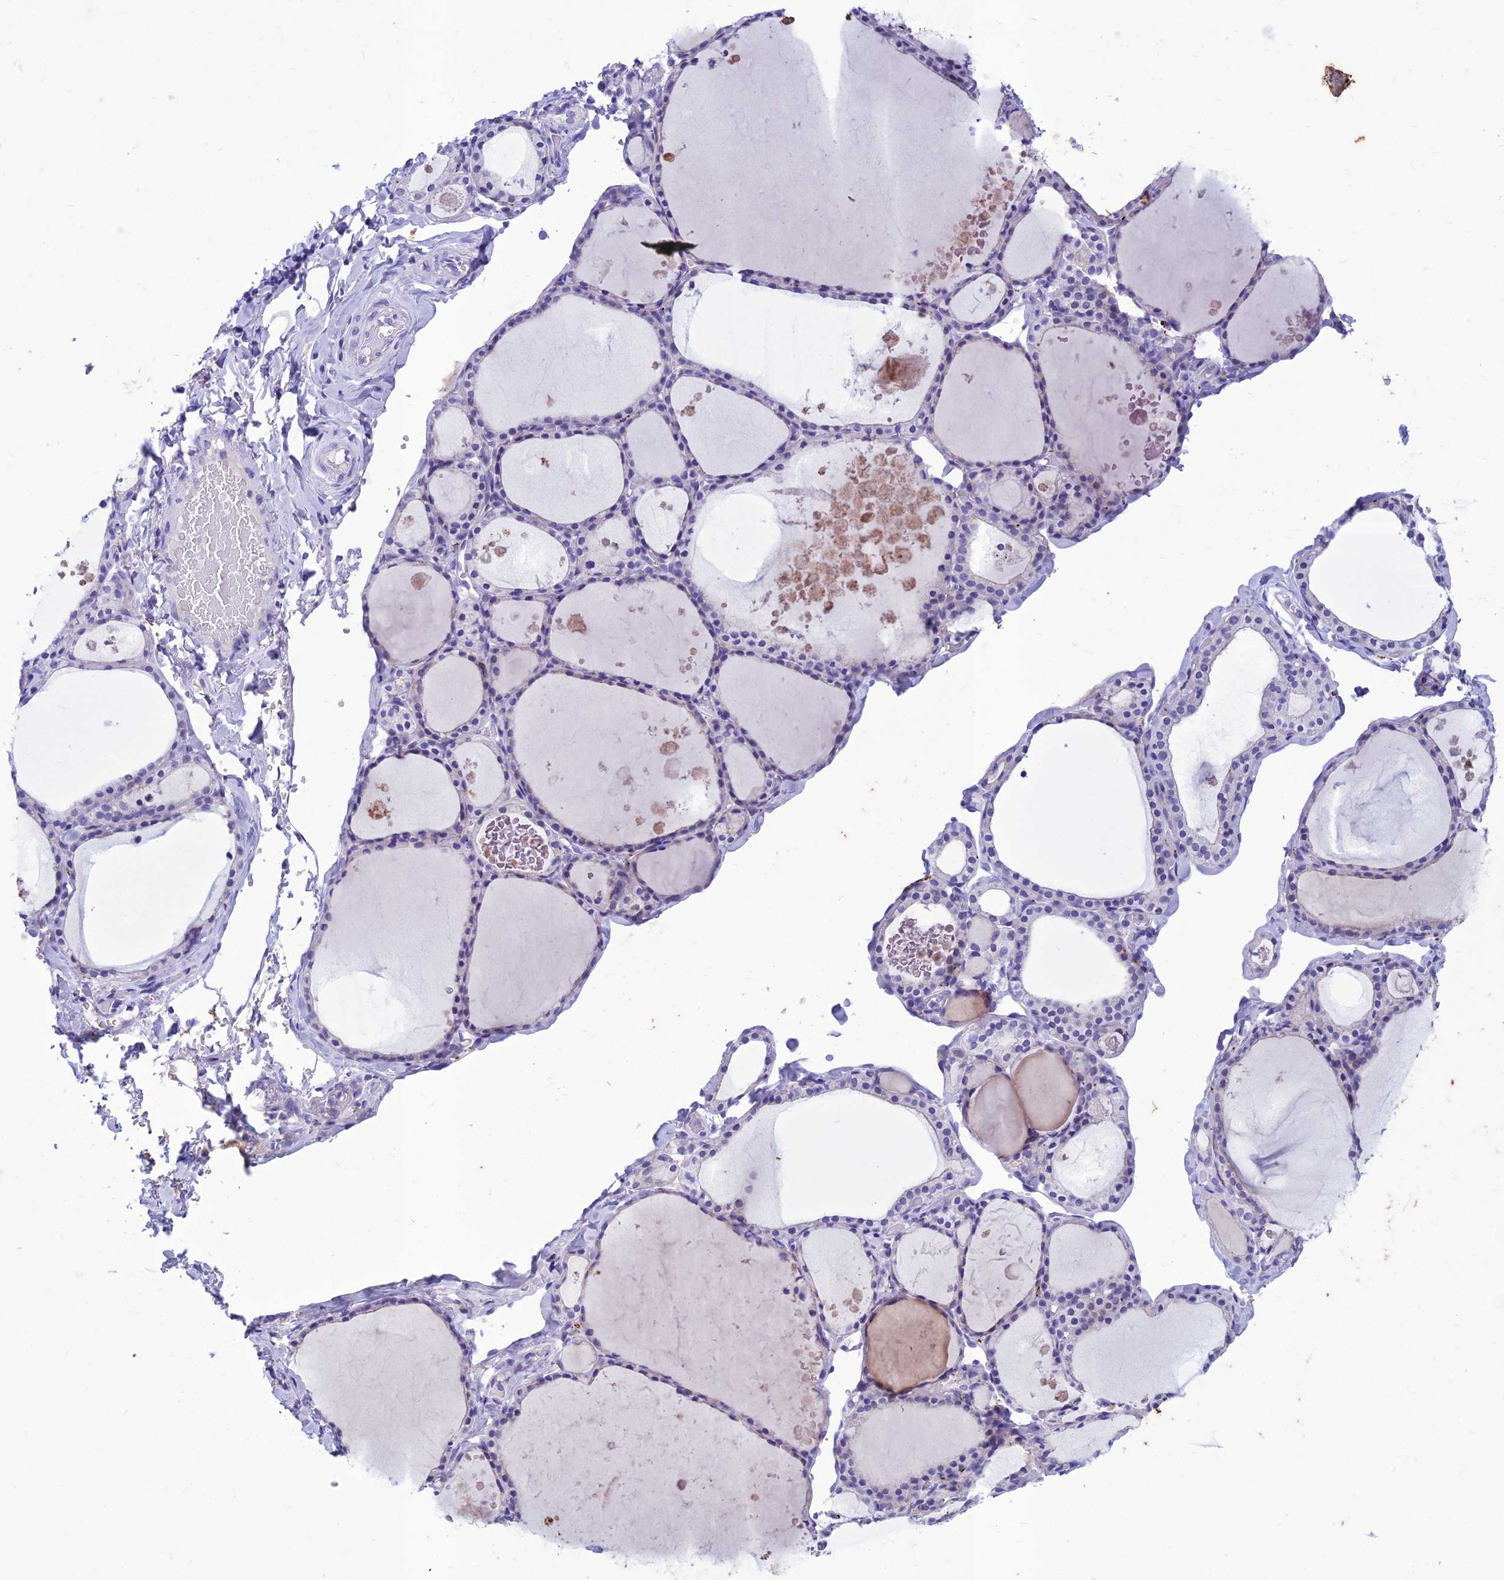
{"staining": {"intensity": "negative", "quantity": "none", "location": "none"}, "tissue": "thyroid gland", "cell_type": "Glandular cells", "image_type": "normal", "snomed": [{"axis": "morphology", "description": "Normal tissue, NOS"}, {"axis": "topography", "description": "Thyroid gland"}], "caption": "Immunohistochemical staining of normal thyroid gland demonstrates no significant positivity in glandular cells.", "gene": "IFT172", "patient": {"sex": "male", "age": 56}}